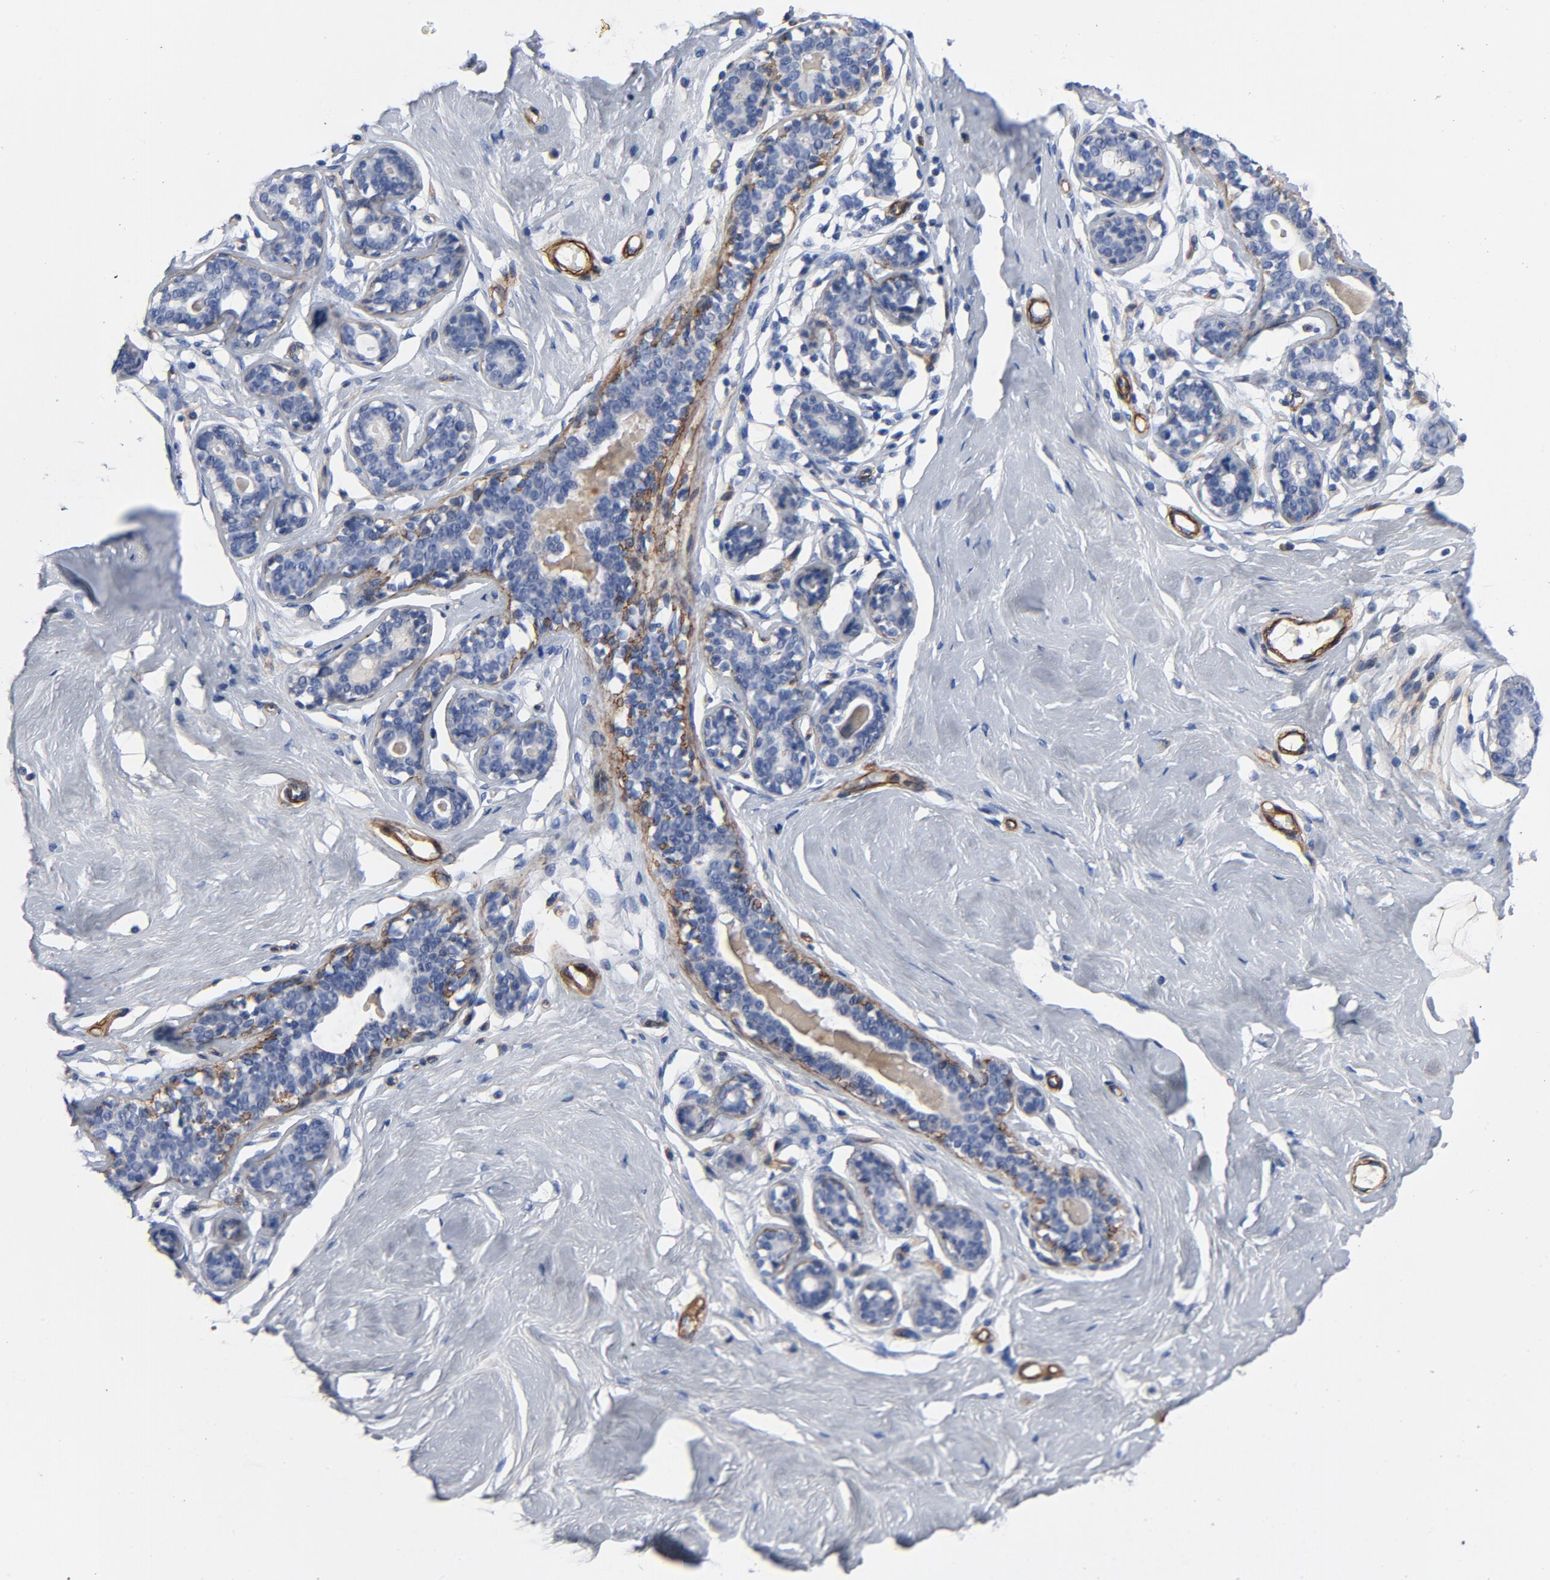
{"staining": {"intensity": "negative", "quantity": "none", "location": "none"}, "tissue": "breast", "cell_type": "Adipocytes", "image_type": "normal", "snomed": [{"axis": "morphology", "description": "Normal tissue, NOS"}, {"axis": "topography", "description": "Breast"}], "caption": "Protein analysis of normal breast exhibits no significant positivity in adipocytes.", "gene": "LAMC1", "patient": {"sex": "female", "age": 23}}